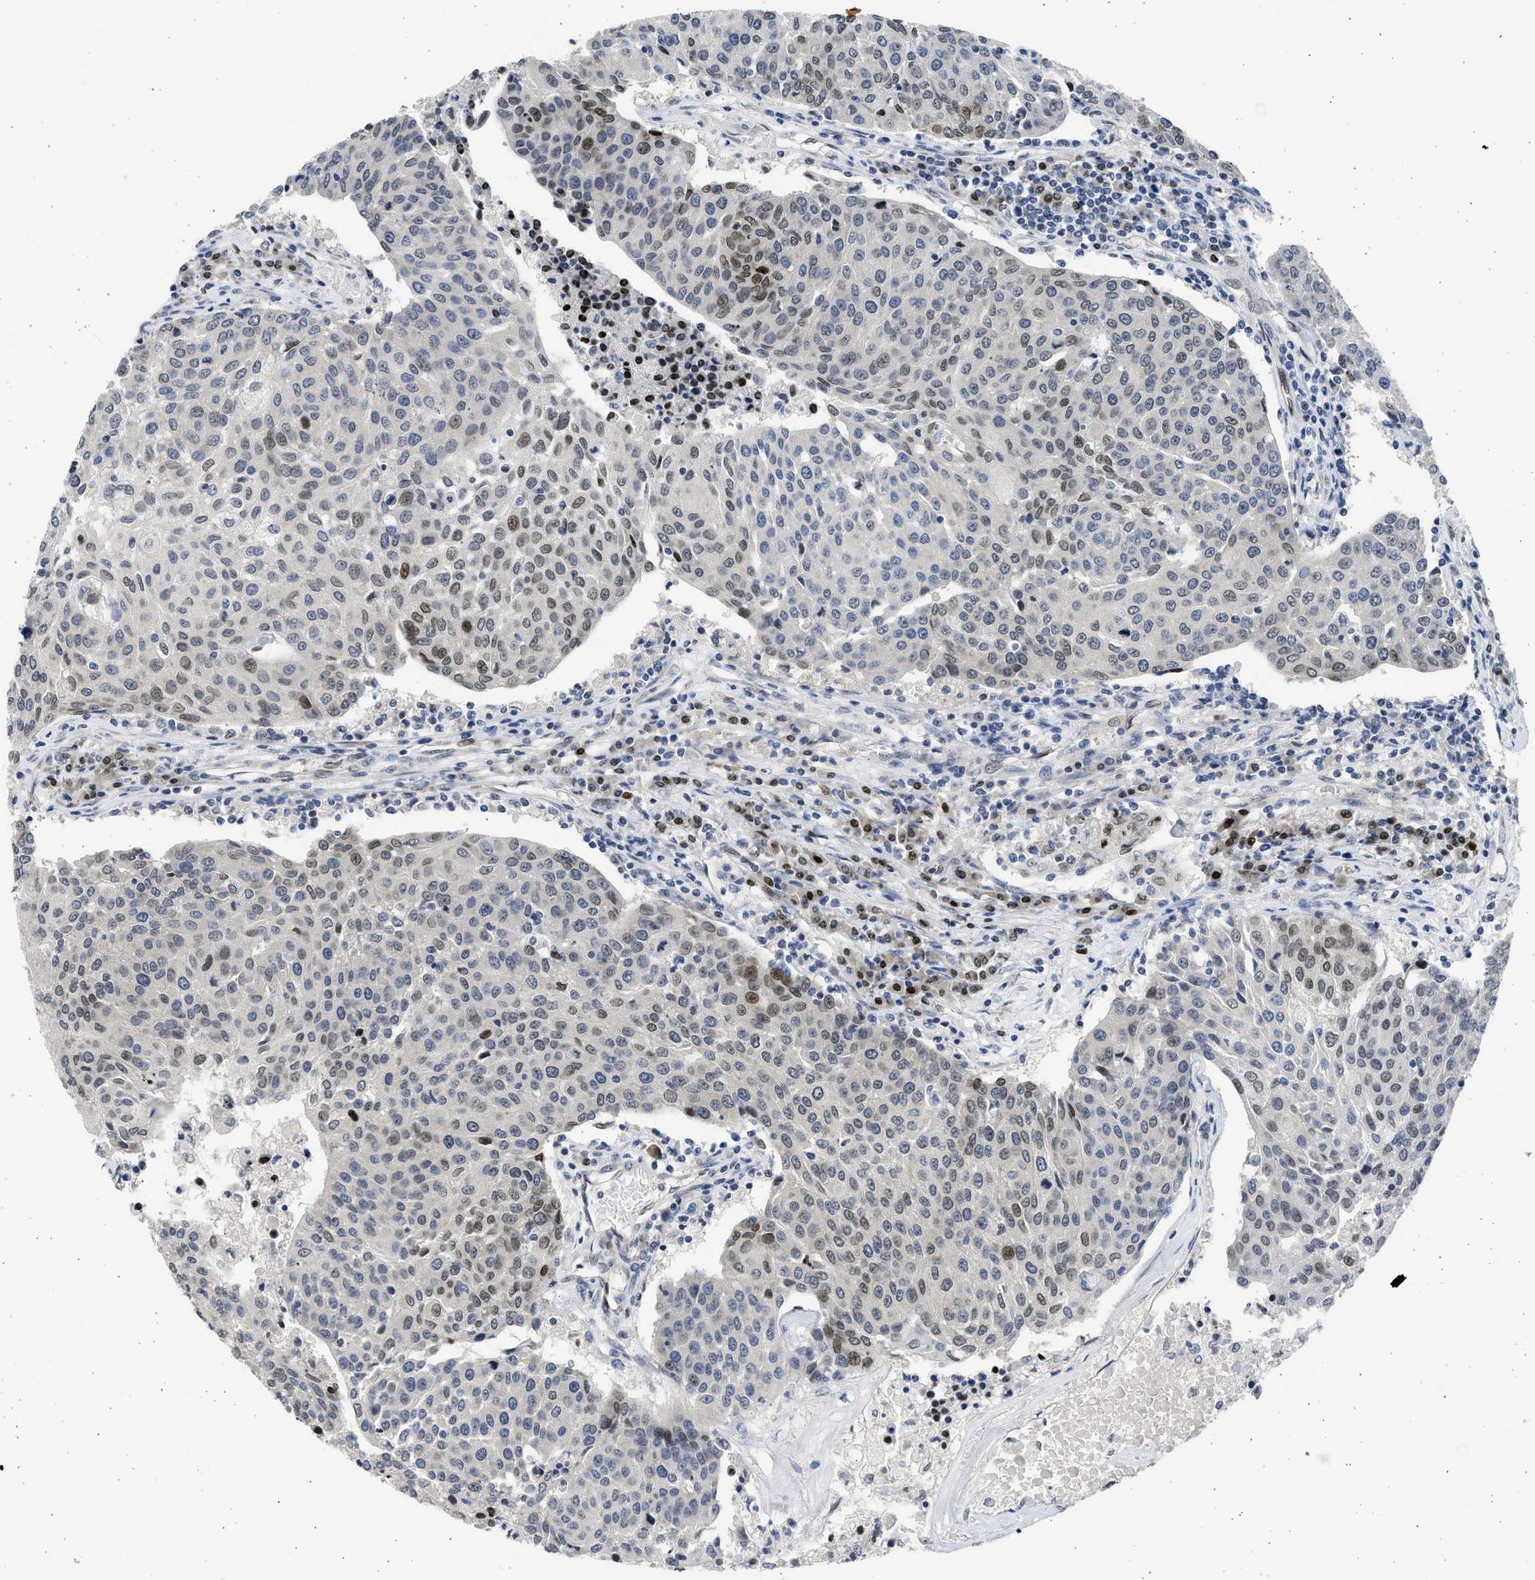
{"staining": {"intensity": "moderate", "quantity": "25%-75%", "location": "nuclear"}, "tissue": "urothelial cancer", "cell_type": "Tumor cells", "image_type": "cancer", "snomed": [{"axis": "morphology", "description": "Urothelial carcinoma, High grade"}, {"axis": "topography", "description": "Urinary bladder"}], "caption": "Brown immunohistochemical staining in urothelial cancer displays moderate nuclear positivity in approximately 25%-75% of tumor cells.", "gene": "HMGN3", "patient": {"sex": "female", "age": 85}}